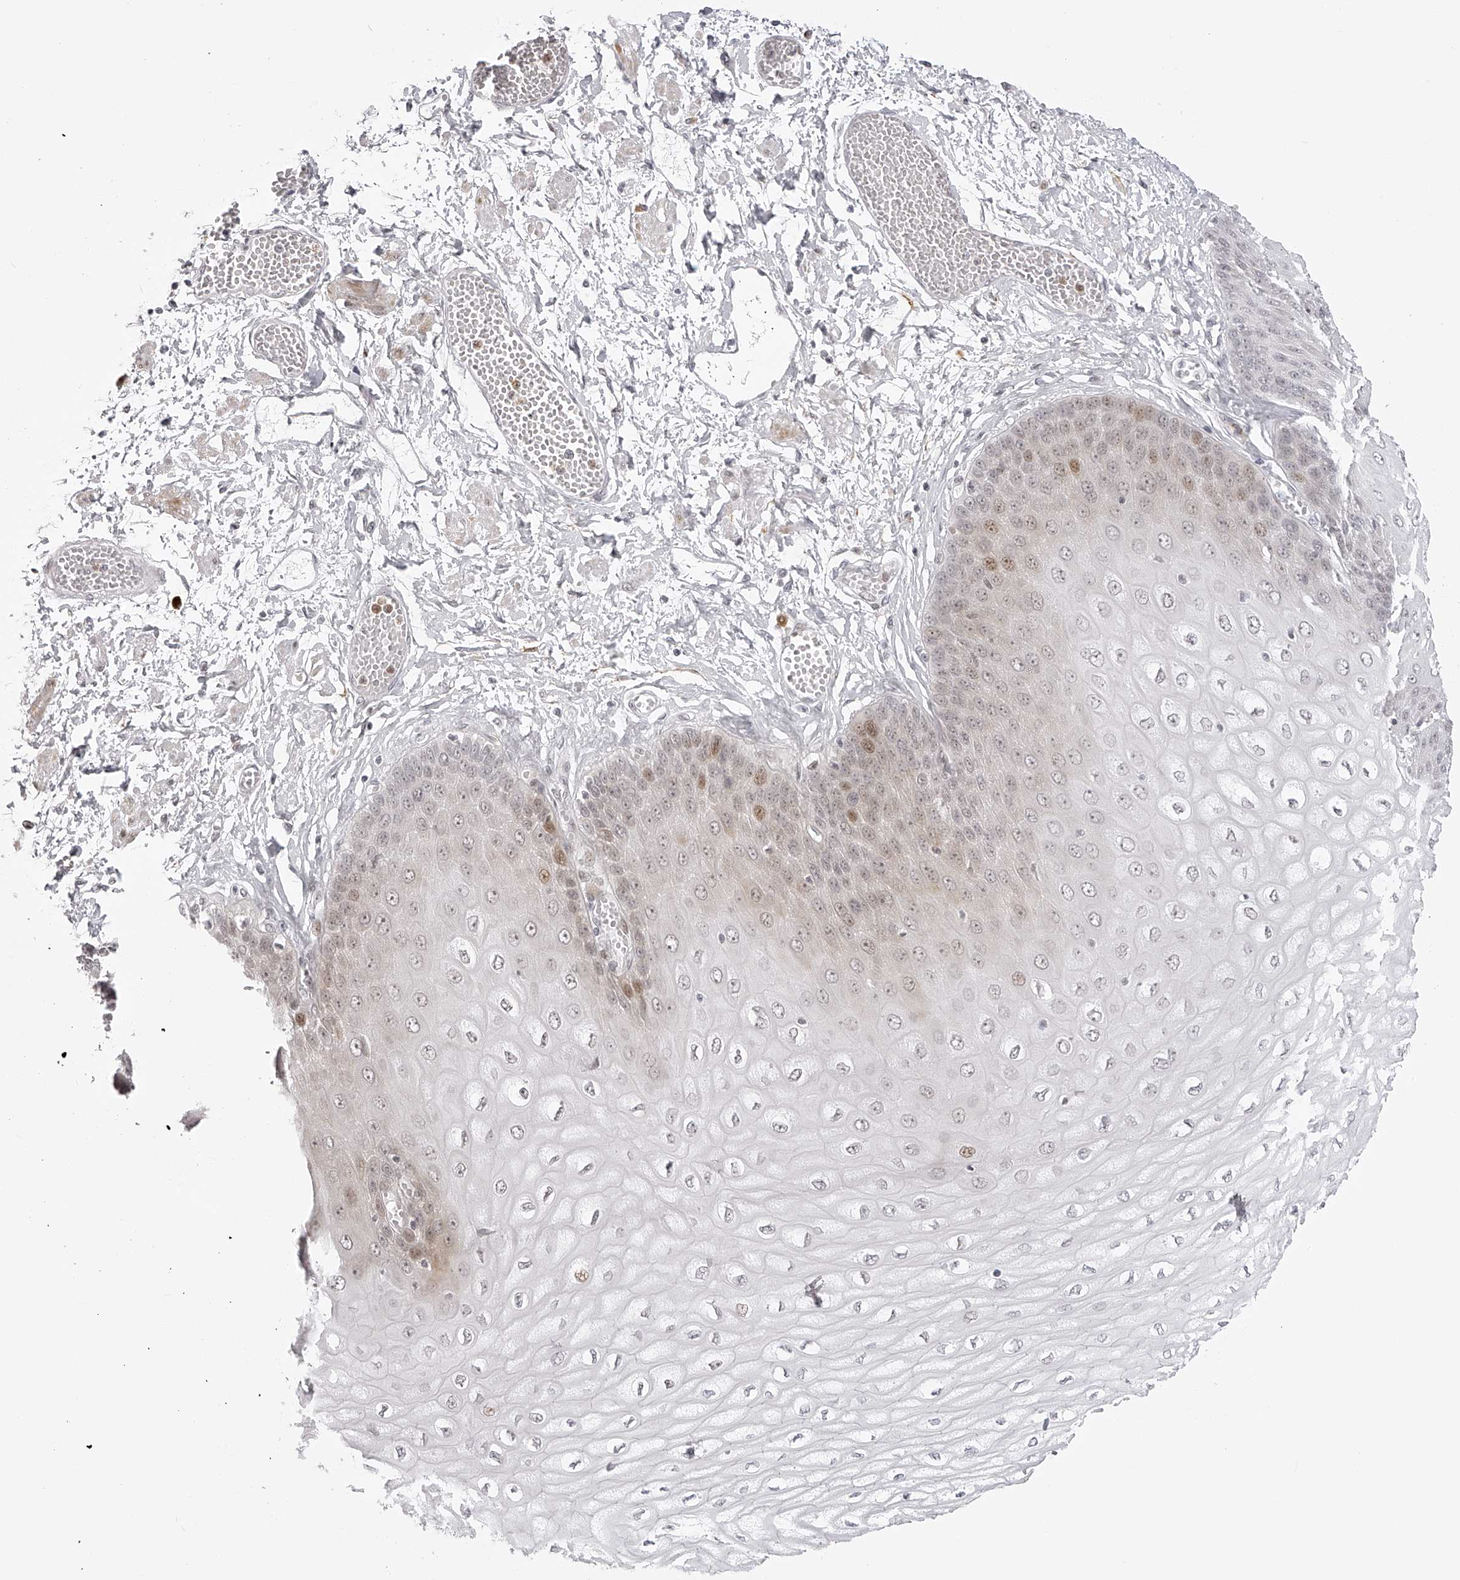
{"staining": {"intensity": "strong", "quantity": "25%-75%", "location": "nuclear"}, "tissue": "esophagus", "cell_type": "Squamous epithelial cells", "image_type": "normal", "snomed": [{"axis": "morphology", "description": "Normal tissue, NOS"}, {"axis": "topography", "description": "Esophagus"}], "caption": "Immunohistochemistry (IHC) image of normal esophagus: human esophagus stained using immunohistochemistry (IHC) displays high levels of strong protein expression localized specifically in the nuclear of squamous epithelial cells, appearing as a nuclear brown color.", "gene": "PLEKHG1", "patient": {"sex": "male", "age": 60}}